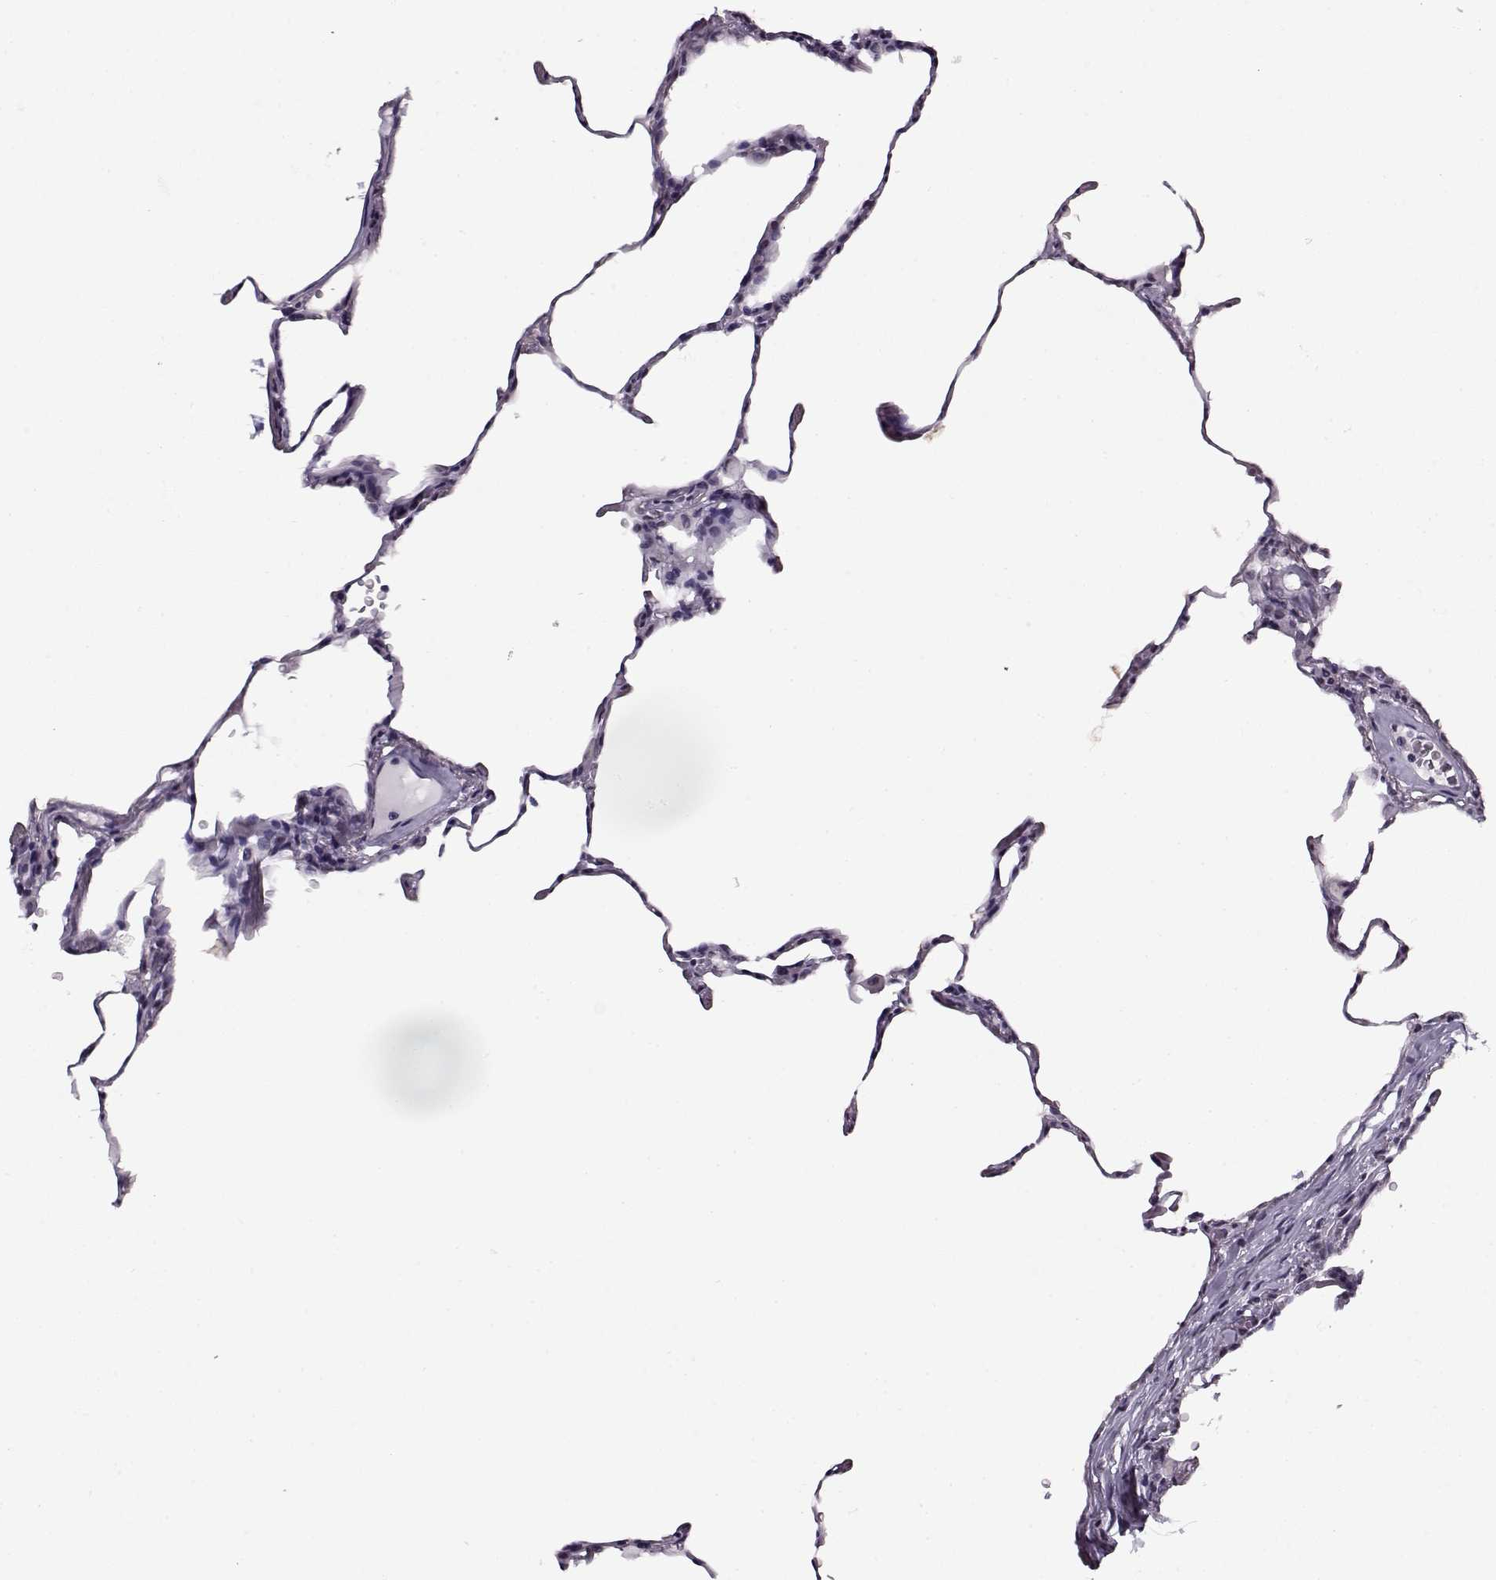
{"staining": {"intensity": "negative", "quantity": "none", "location": "none"}, "tissue": "lung", "cell_type": "Alveolar cells", "image_type": "normal", "snomed": [{"axis": "morphology", "description": "Normal tissue, NOS"}, {"axis": "topography", "description": "Lung"}], "caption": "IHC histopathology image of unremarkable lung: lung stained with DAB reveals no significant protein expression in alveolar cells.", "gene": "PRMT8", "patient": {"sex": "female", "age": 57}}